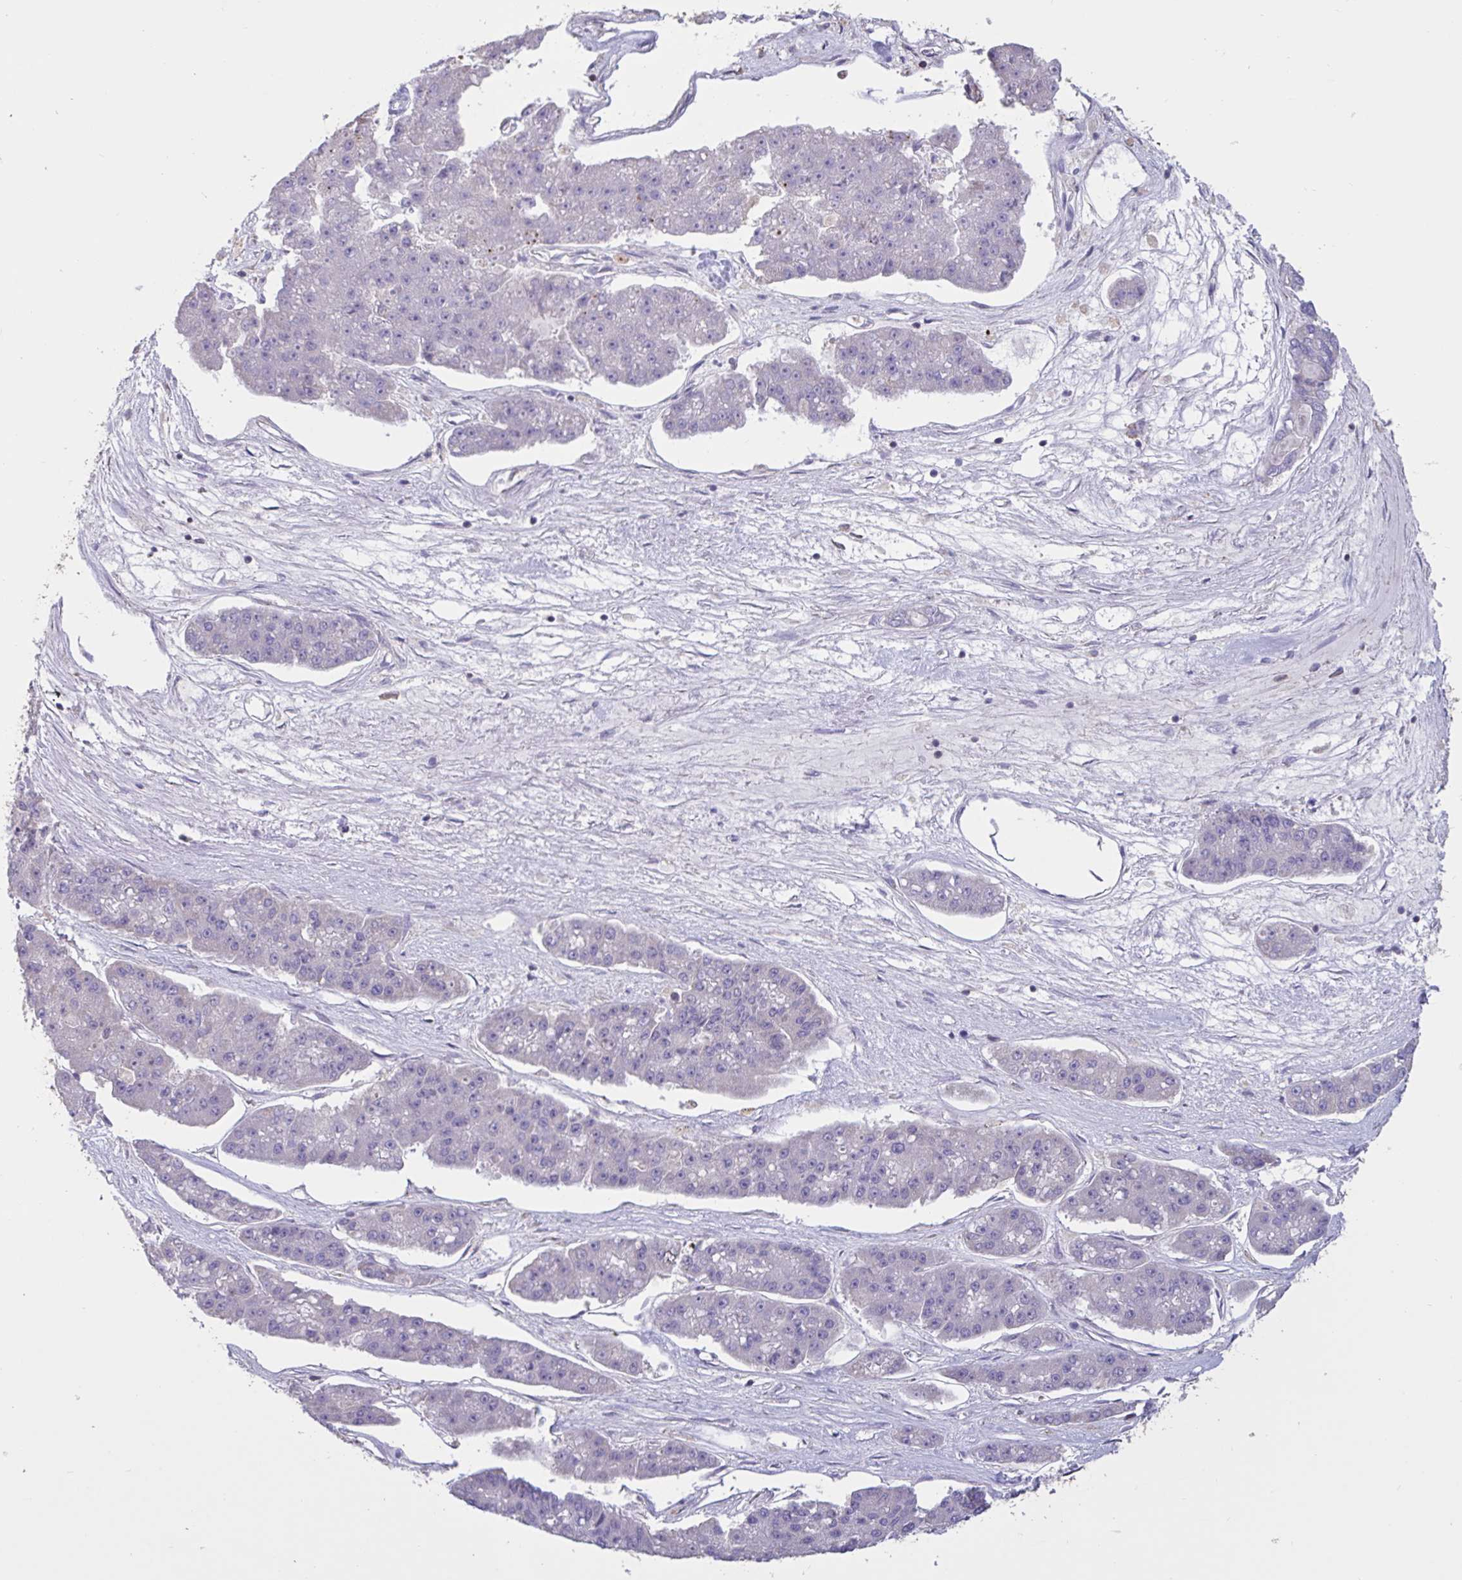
{"staining": {"intensity": "negative", "quantity": "none", "location": "none"}, "tissue": "pancreatic cancer", "cell_type": "Tumor cells", "image_type": "cancer", "snomed": [{"axis": "morphology", "description": "Adenocarcinoma, NOS"}, {"axis": "topography", "description": "Pancreas"}], "caption": "Immunohistochemistry (IHC) of pancreatic cancer (adenocarcinoma) shows no expression in tumor cells.", "gene": "DDX39A", "patient": {"sex": "male", "age": 50}}